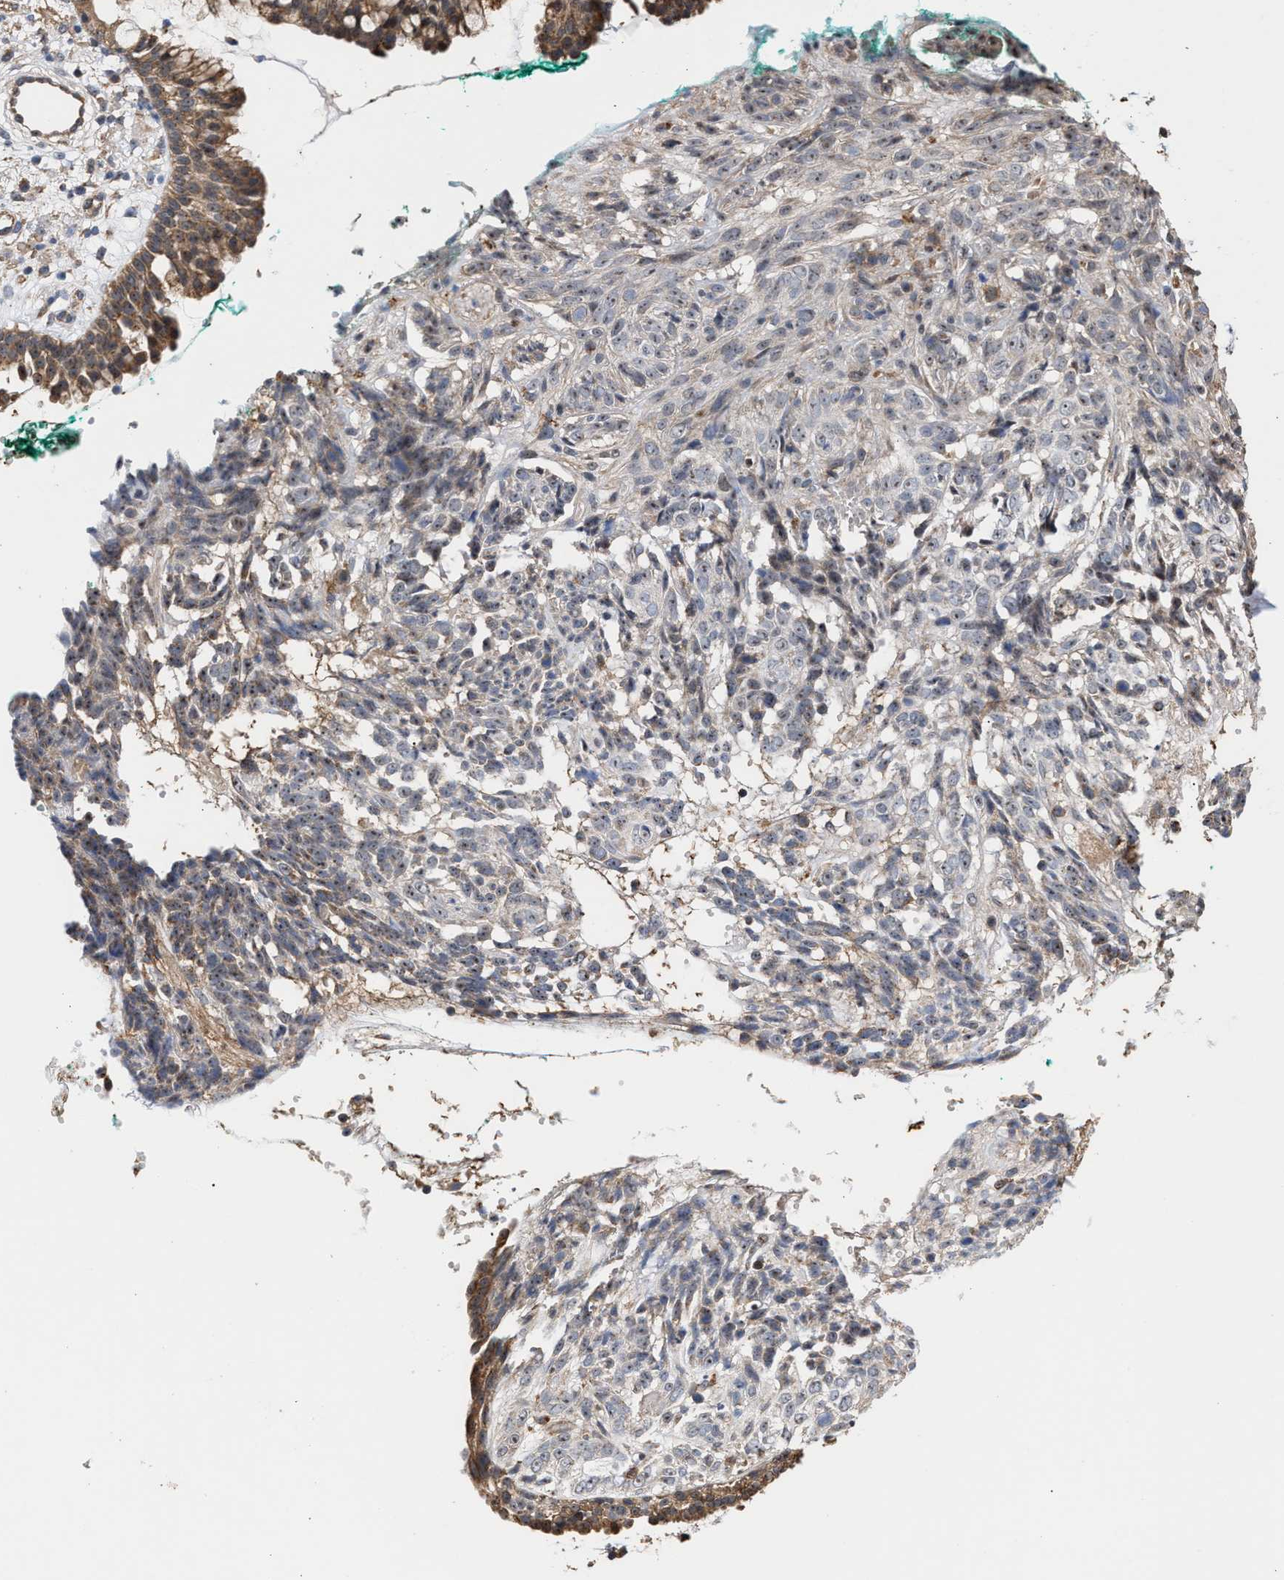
{"staining": {"intensity": "moderate", "quantity": ">75%", "location": "cytoplasmic/membranous,nuclear"}, "tissue": "nasopharynx", "cell_type": "Respiratory epithelial cells", "image_type": "normal", "snomed": [{"axis": "morphology", "description": "Normal tissue, NOS"}, {"axis": "morphology", "description": "Basal cell carcinoma"}, {"axis": "topography", "description": "Cartilage tissue"}, {"axis": "topography", "description": "Nasopharynx"}, {"axis": "topography", "description": "Oral tissue"}], "caption": "Moderate cytoplasmic/membranous,nuclear staining for a protein is seen in about >75% of respiratory epithelial cells of unremarkable nasopharynx using IHC.", "gene": "EXOSC2", "patient": {"sex": "female", "age": 77}}